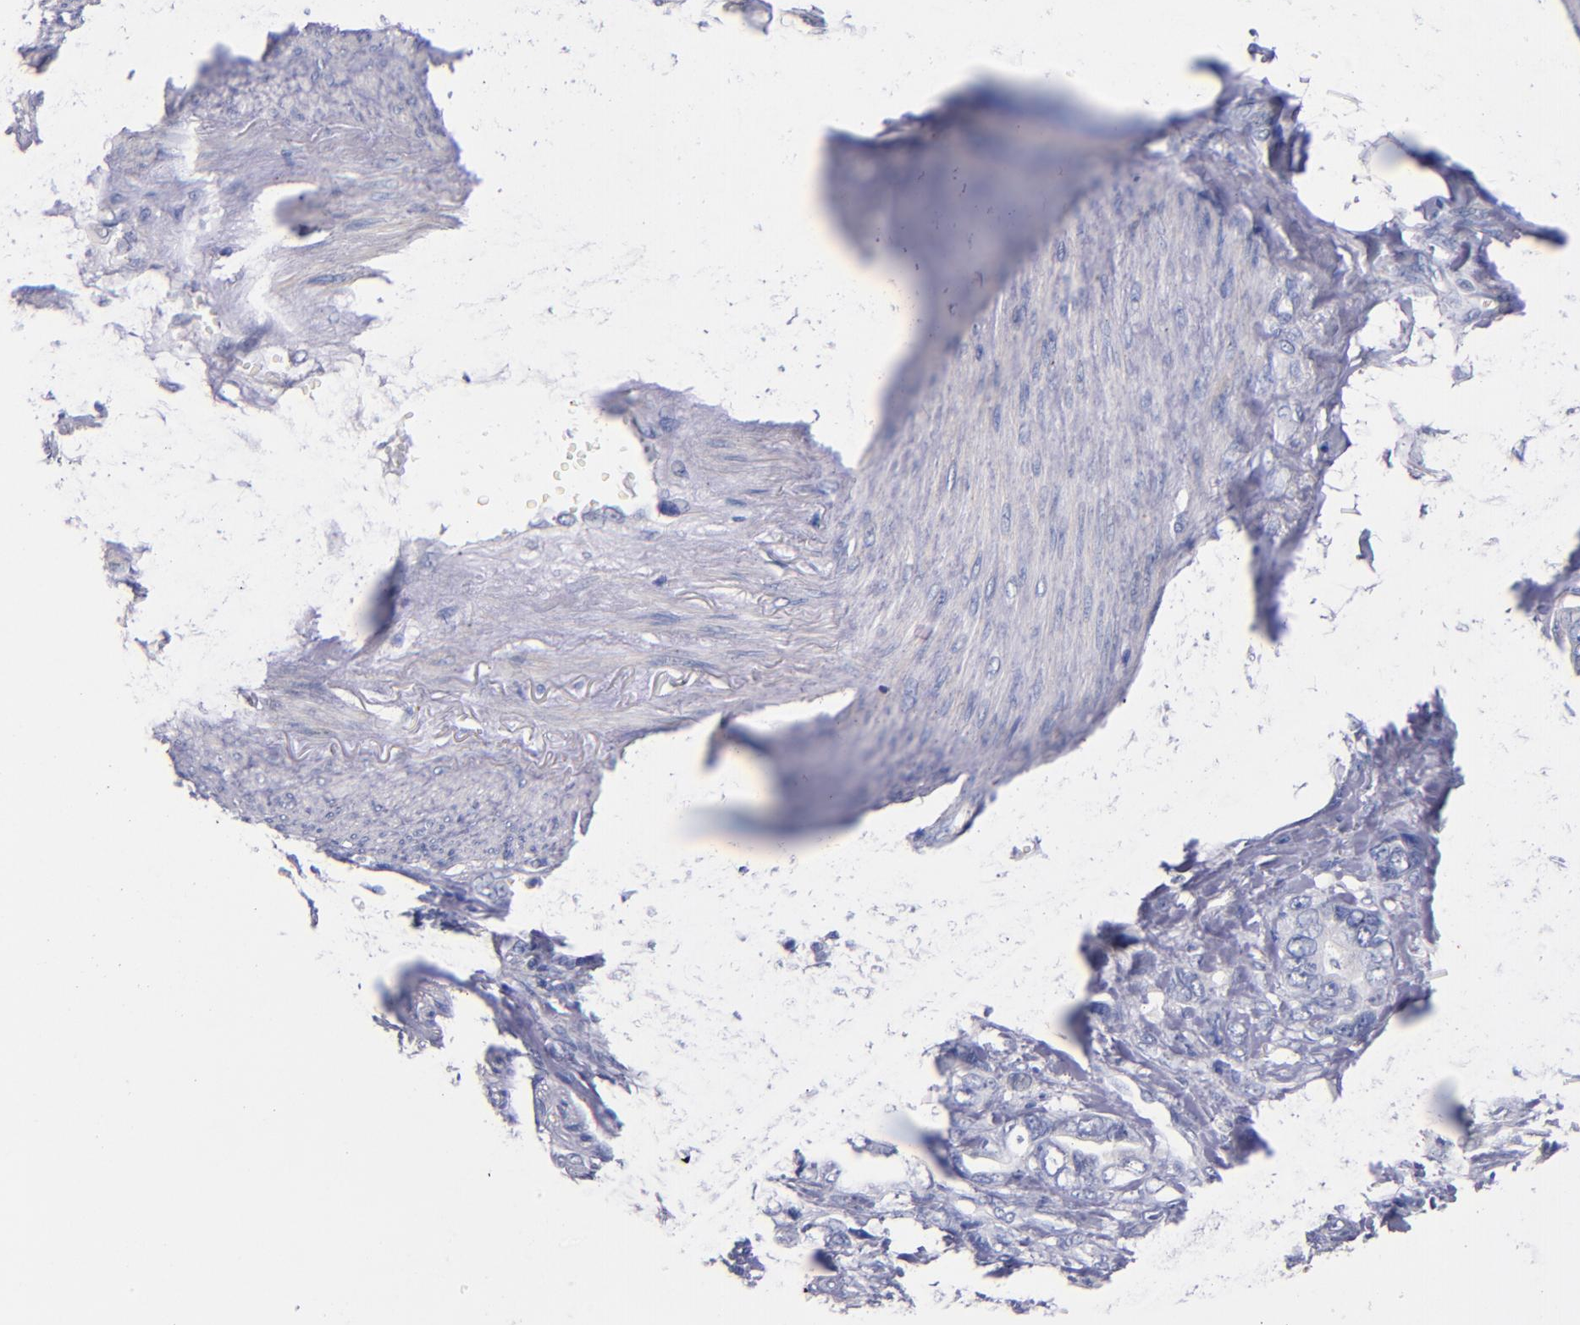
{"staining": {"intensity": "moderate", "quantity": "25%-75%", "location": "cytoplasmic/membranous"}, "tissue": "stomach cancer", "cell_type": "Tumor cells", "image_type": "cancer", "snomed": [{"axis": "morphology", "description": "Adenocarcinoma, NOS"}, {"axis": "topography", "description": "Stomach"}], "caption": "Stomach cancer stained with a protein marker reveals moderate staining in tumor cells.", "gene": "CNTNAP2", "patient": {"sex": "male", "age": 78}}